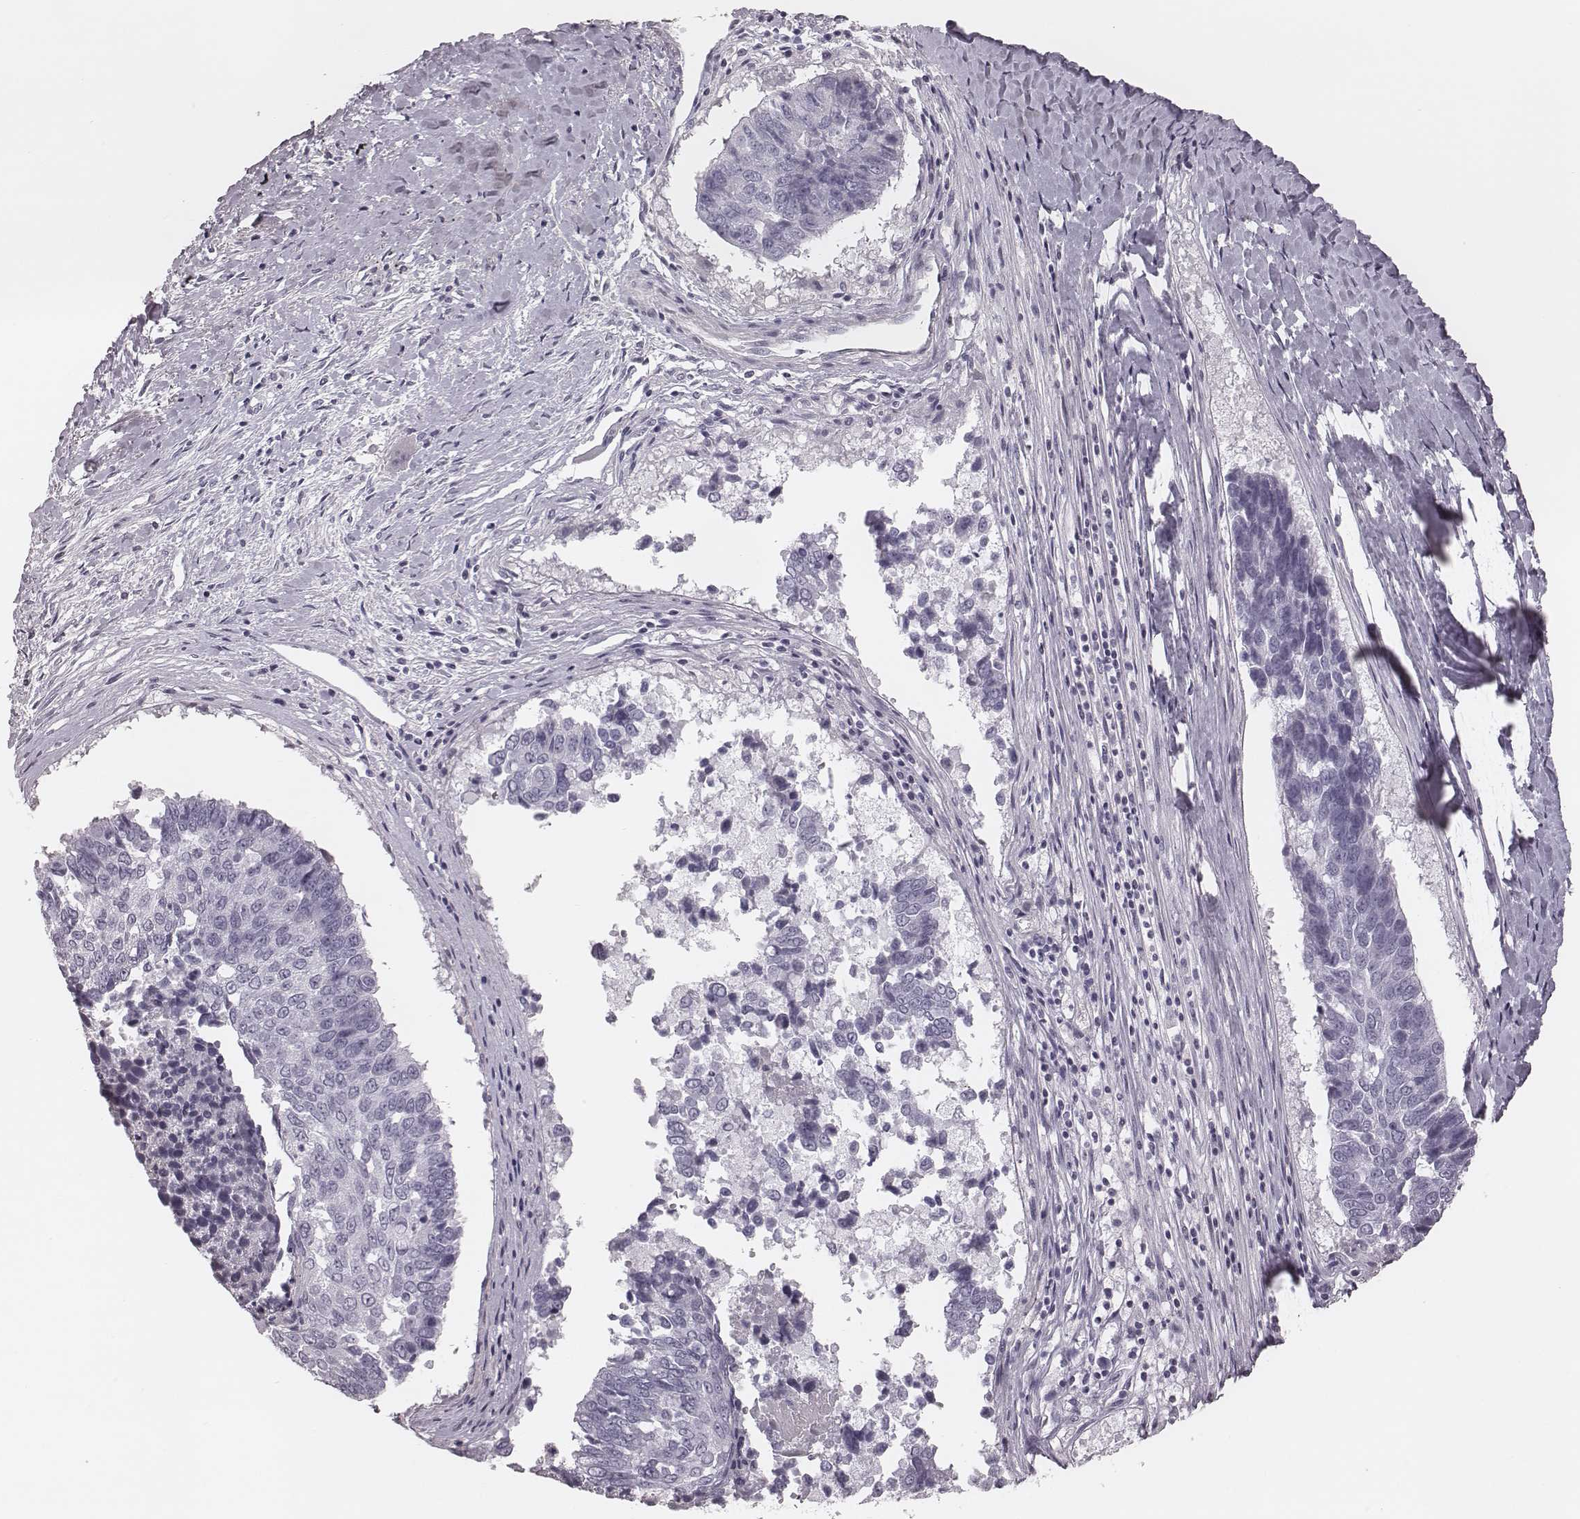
{"staining": {"intensity": "negative", "quantity": "none", "location": "none"}, "tissue": "lung cancer", "cell_type": "Tumor cells", "image_type": "cancer", "snomed": [{"axis": "morphology", "description": "Squamous cell carcinoma, NOS"}, {"axis": "topography", "description": "Lung"}], "caption": "Tumor cells show no significant protein positivity in lung cancer.", "gene": "S100Z", "patient": {"sex": "male", "age": 73}}